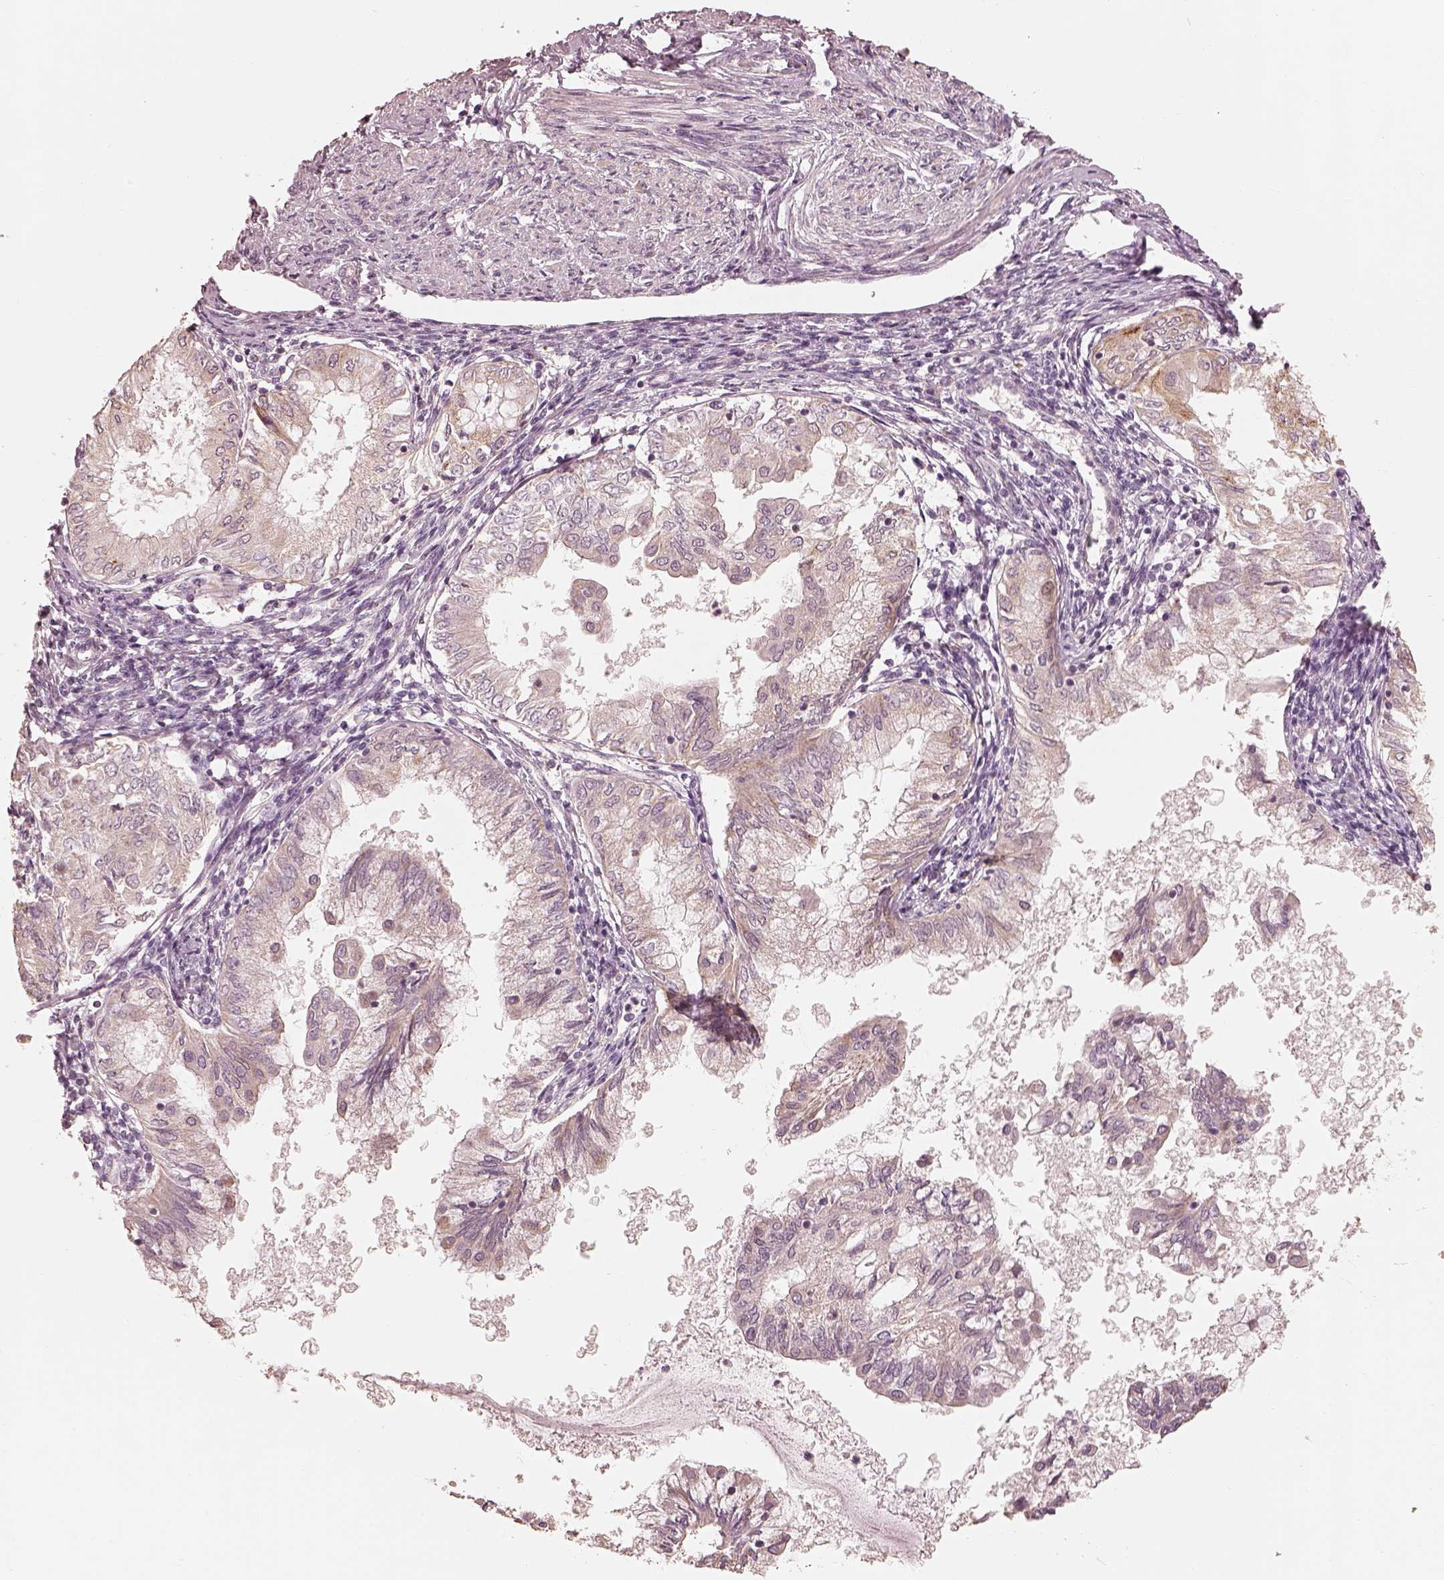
{"staining": {"intensity": "negative", "quantity": "none", "location": "none"}, "tissue": "endometrial cancer", "cell_type": "Tumor cells", "image_type": "cancer", "snomed": [{"axis": "morphology", "description": "Adenocarcinoma, NOS"}, {"axis": "topography", "description": "Endometrium"}], "caption": "Adenocarcinoma (endometrial) stained for a protein using immunohistochemistry reveals no positivity tumor cells.", "gene": "SLC25A46", "patient": {"sex": "female", "age": 68}}